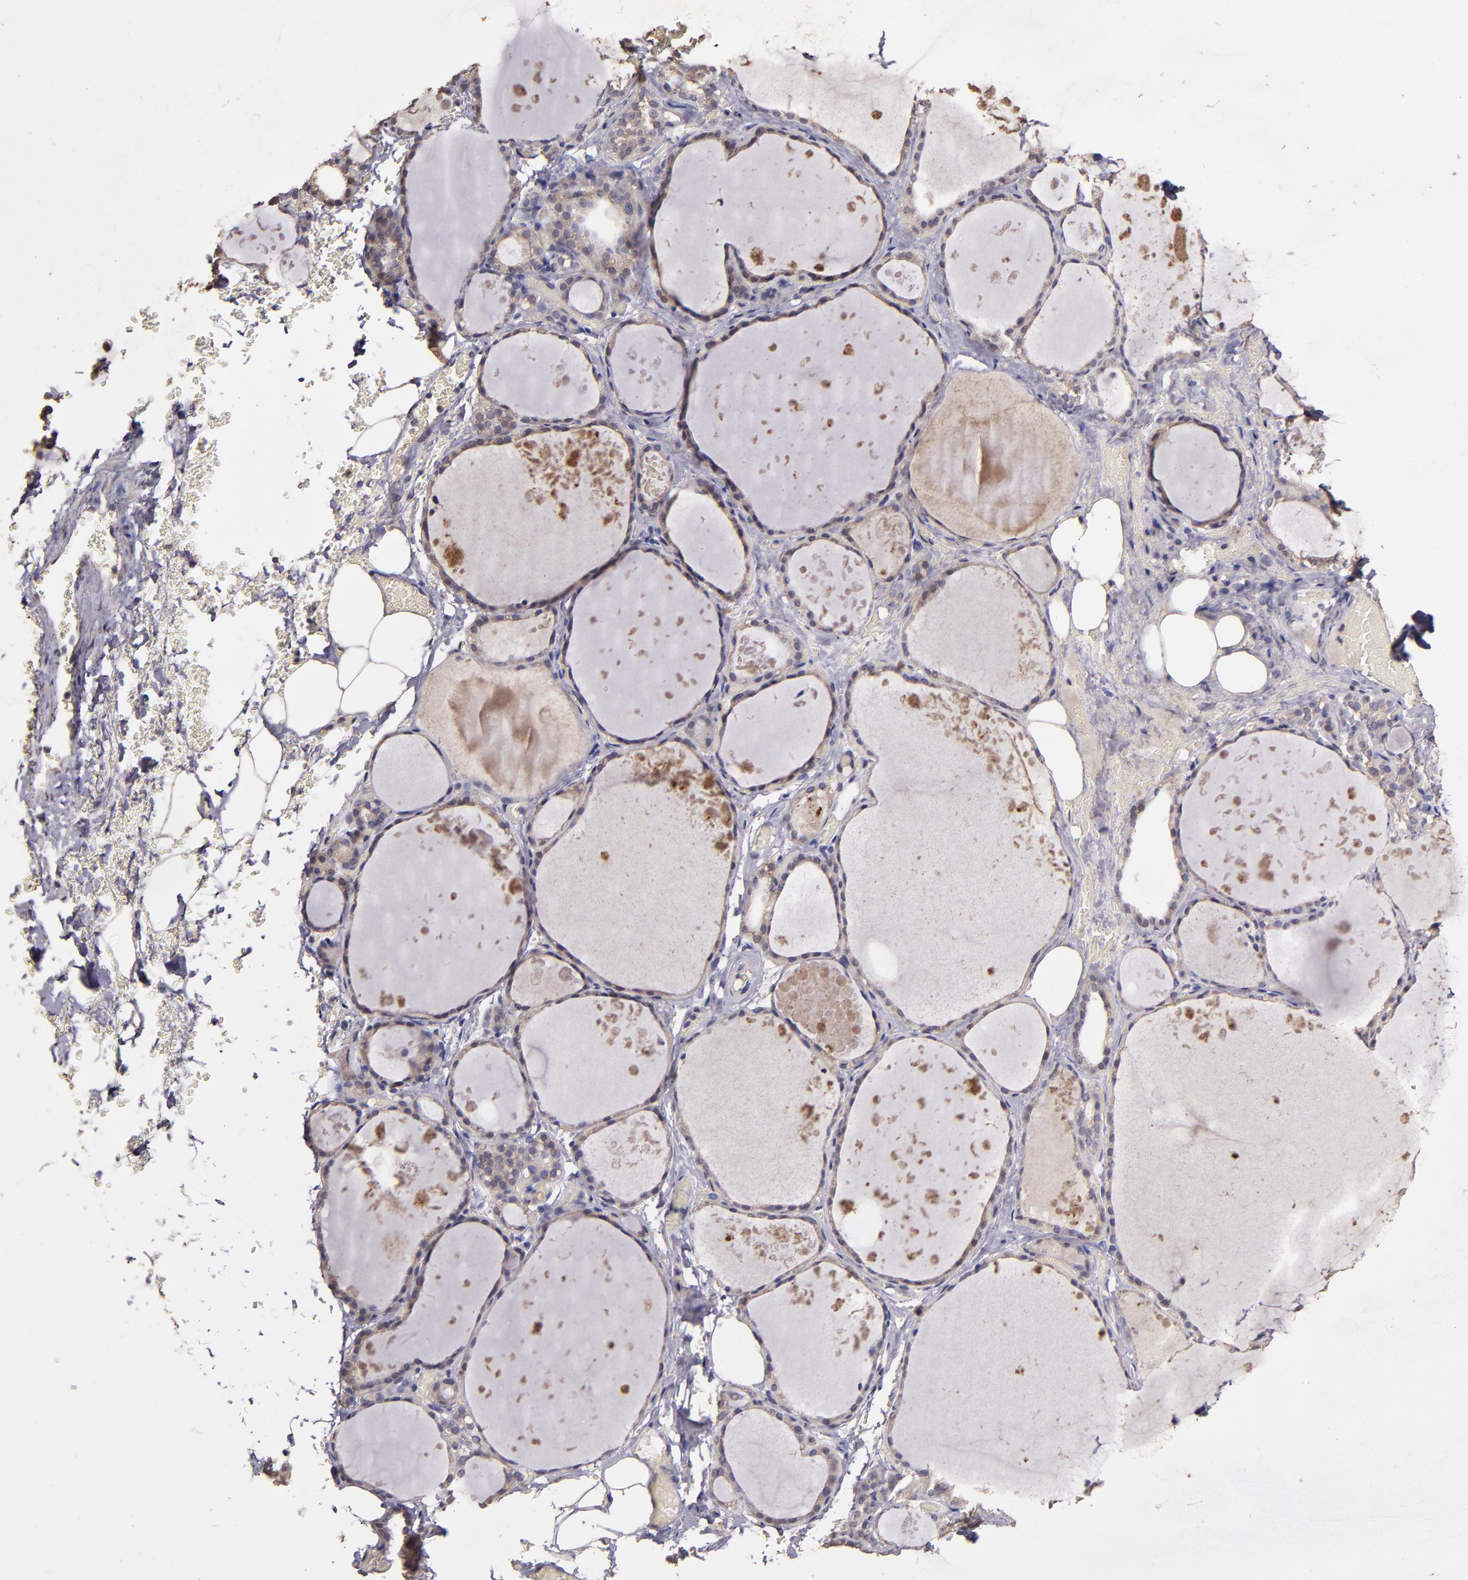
{"staining": {"intensity": "weak", "quantity": ">75%", "location": "cytoplasmic/membranous"}, "tissue": "thyroid gland", "cell_type": "Glandular cells", "image_type": "normal", "snomed": [{"axis": "morphology", "description": "Normal tissue, NOS"}, {"axis": "topography", "description": "Thyroid gland"}], "caption": "High-power microscopy captured an IHC image of unremarkable thyroid gland, revealing weak cytoplasmic/membranous staining in about >75% of glandular cells.", "gene": "HECTD1", "patient": {"sex": "male", "age": 61}}